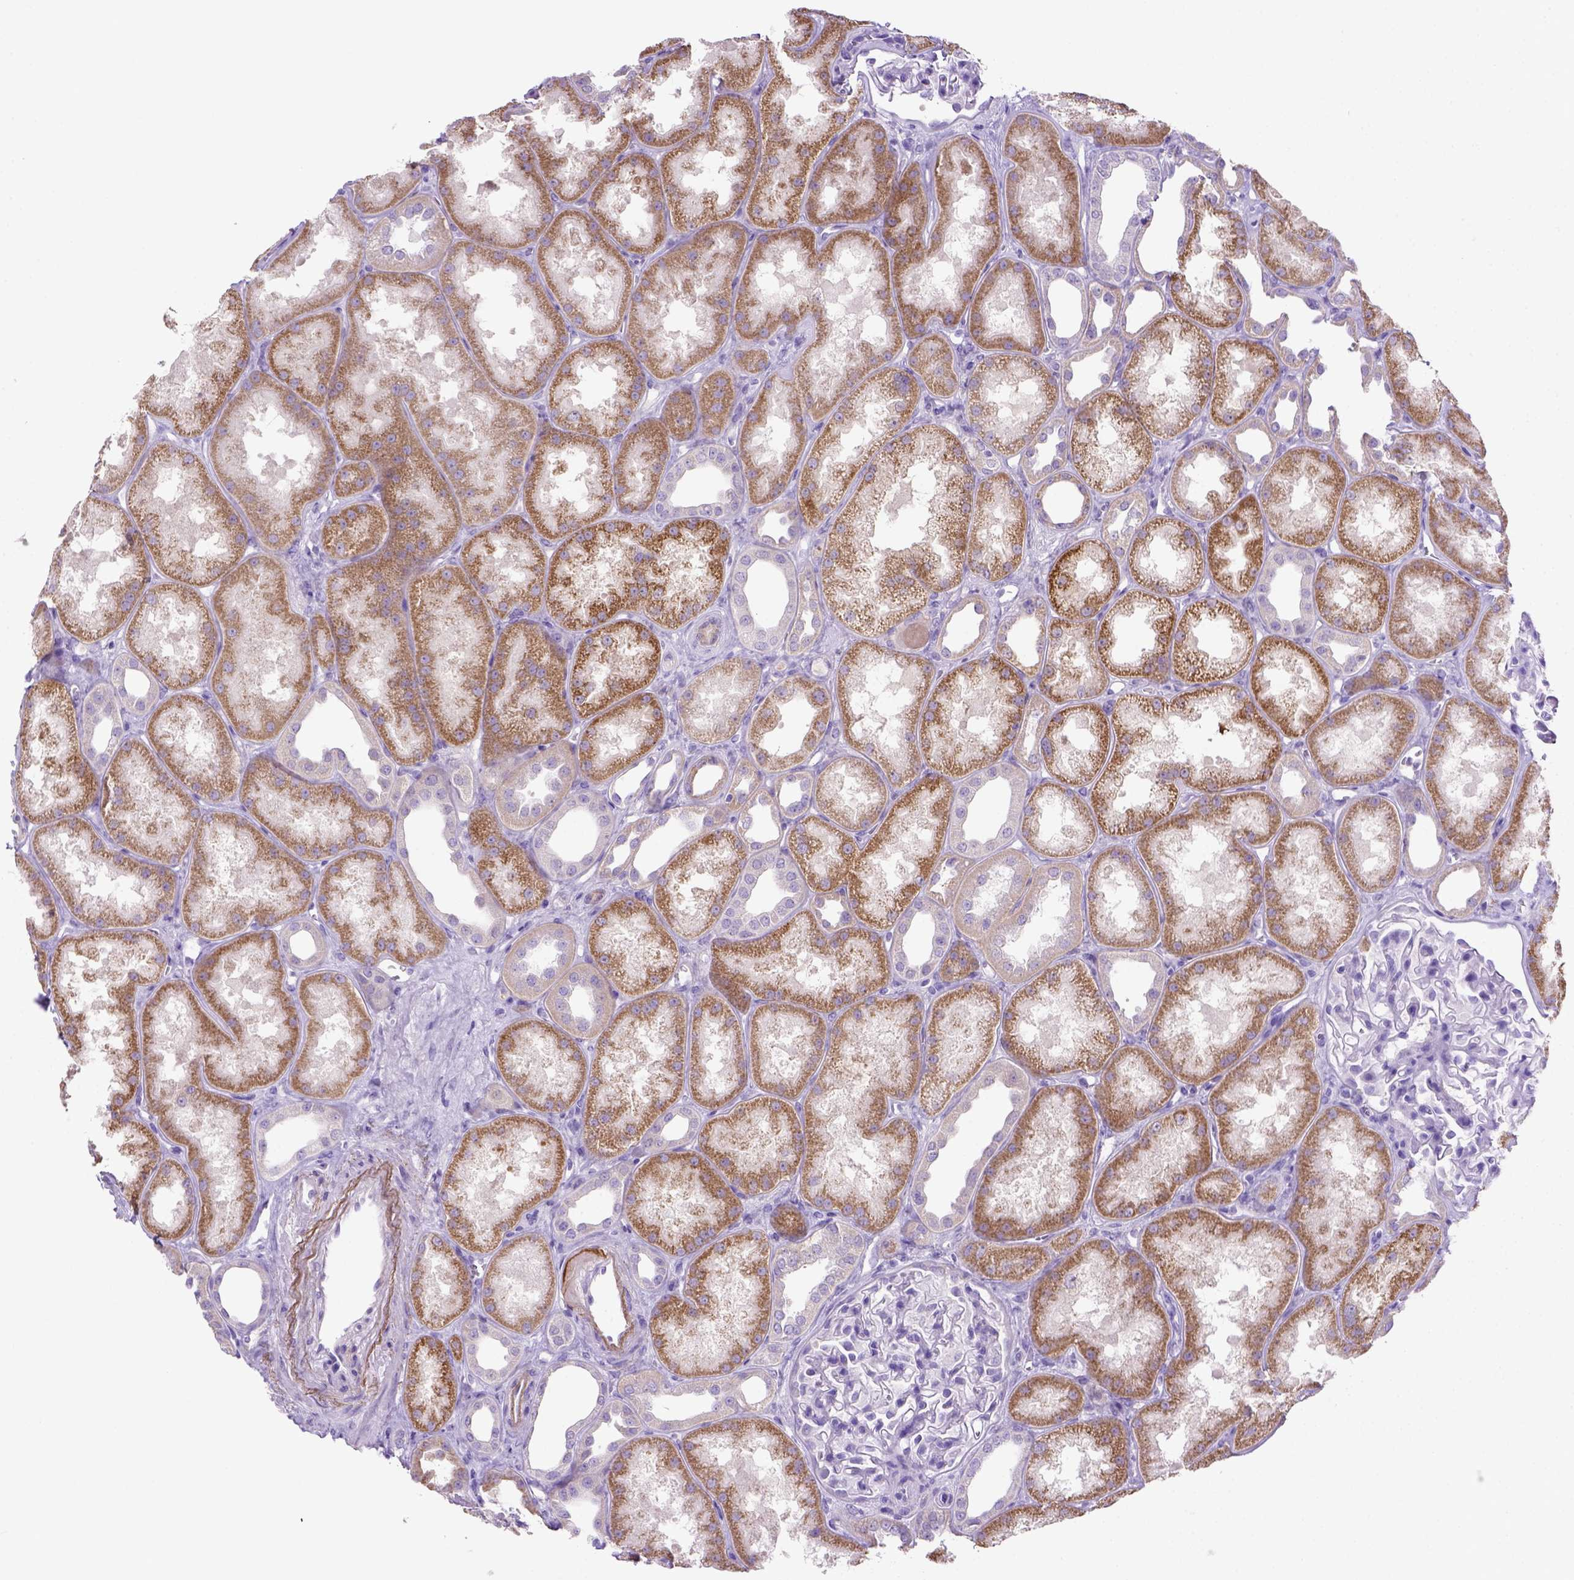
{"staining": {"intensity": "negative", "quantity": "none", "location": "none"}, "tissue": "kidney", "cell_type": "Cells in glomeruli", "image_type": "normal", "snomed": [{"axis": "morphology", "description": "Normal tissue, NOS"}, {"axis": "topography", "description": "Kidney"}], "caption": "DAB (3,3'-diaminobenzidine) immunohistochemical staining of unremarkable kidney demonstrates no significant staining in cells in glomeruli.", "gene": "SIRPD", "patient": {"sex": "male", "age": 61}}